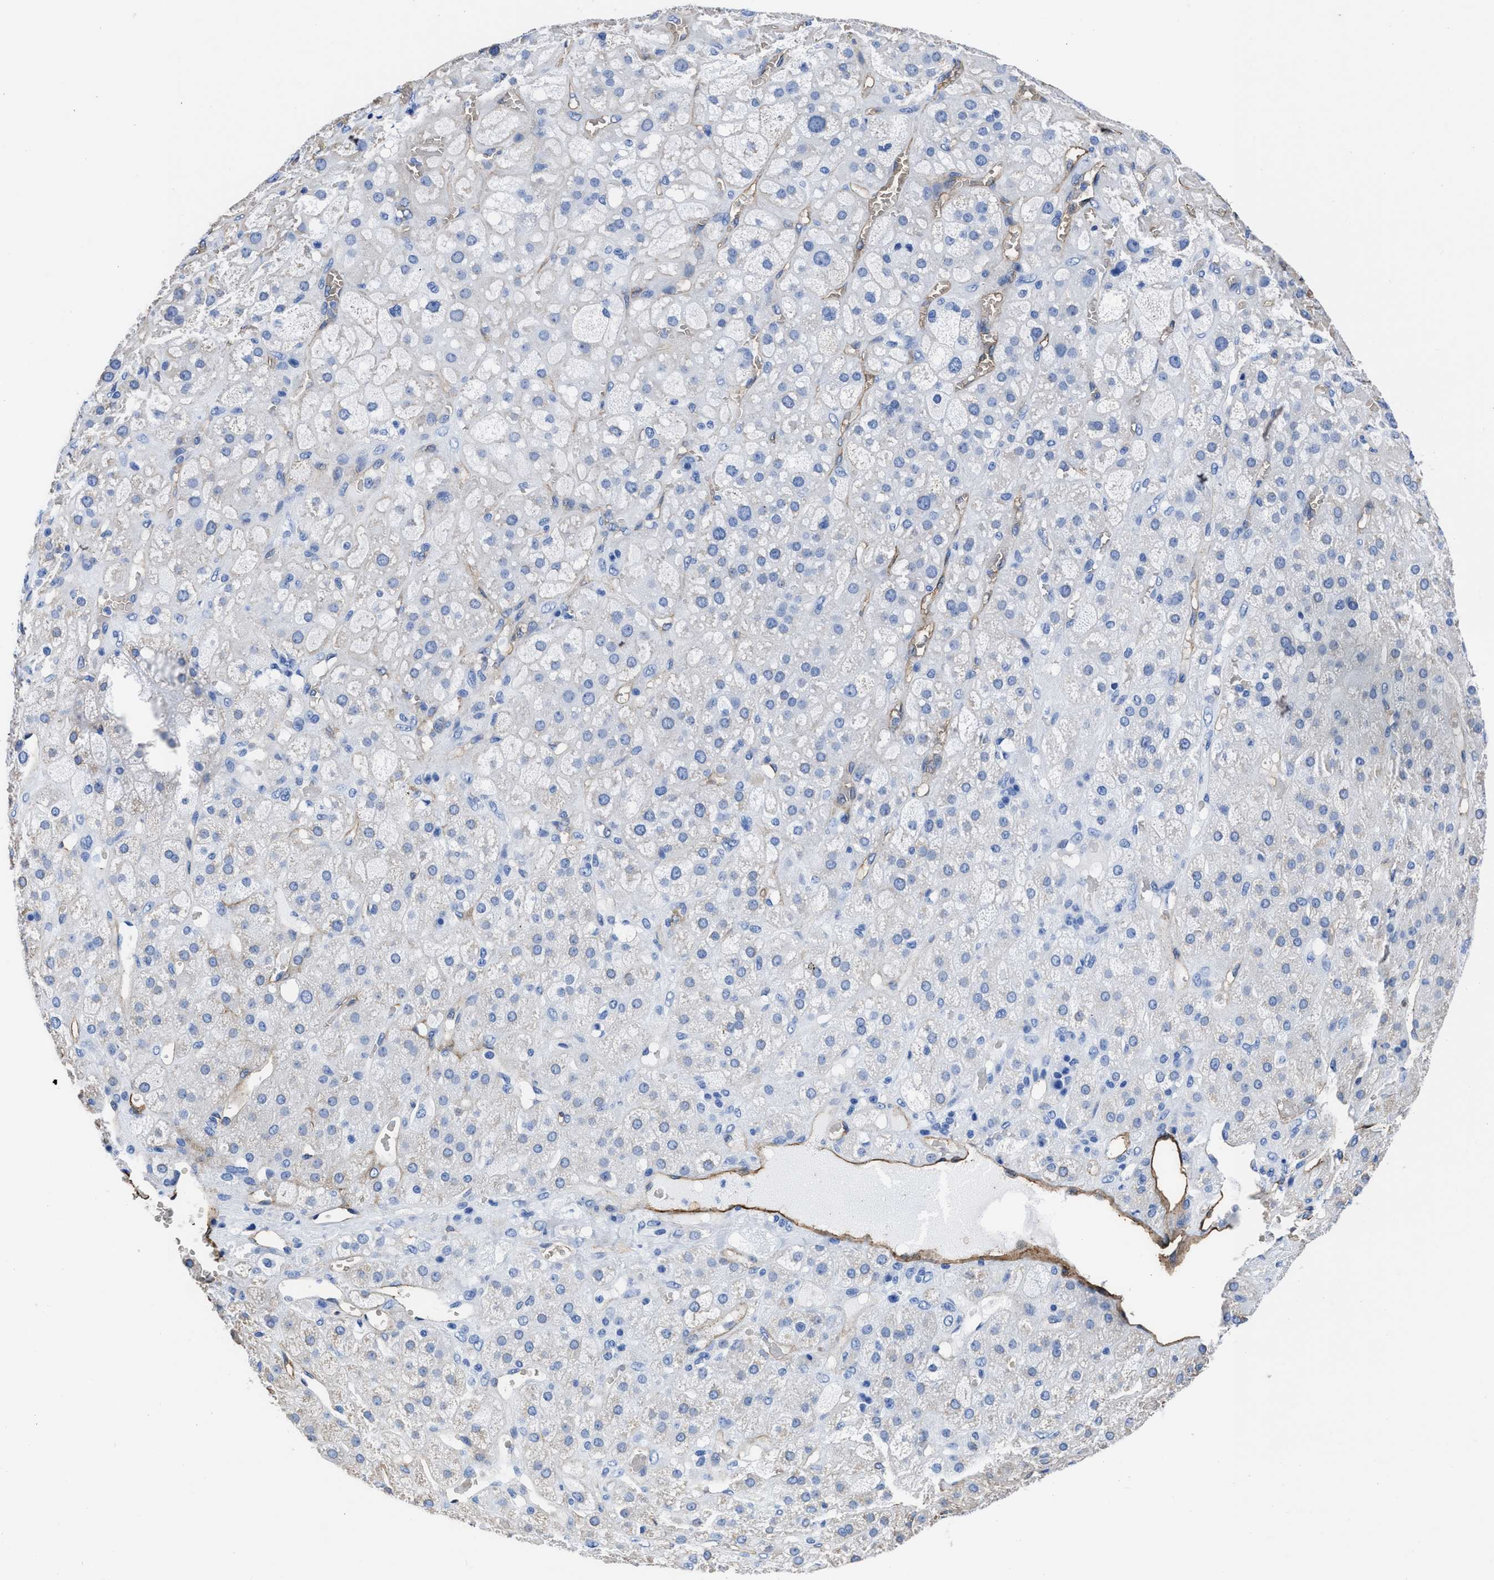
{"staining": {"intensity": "negative", "quantity": "none", "location": "none"}, "tissue": "adrenal gland", "cell_type": "Glandular cells", "image_type": "normal", "snomed": [{"axis": "morphology", "description": "Normal tissue, NOS"}, {"axis": "topography", "description": "Adrenal gland"}], "caption": "An immunohistochemistry (IHC) micrograph of normal adrenal gland is shown. There is no staining in glandular cells of adrenal gland. (DAB (3,3'-diaminobenzidine) IHC, high magnification).", "gene": "AQP1", "patient": {"sex": "female", "age": 47}}